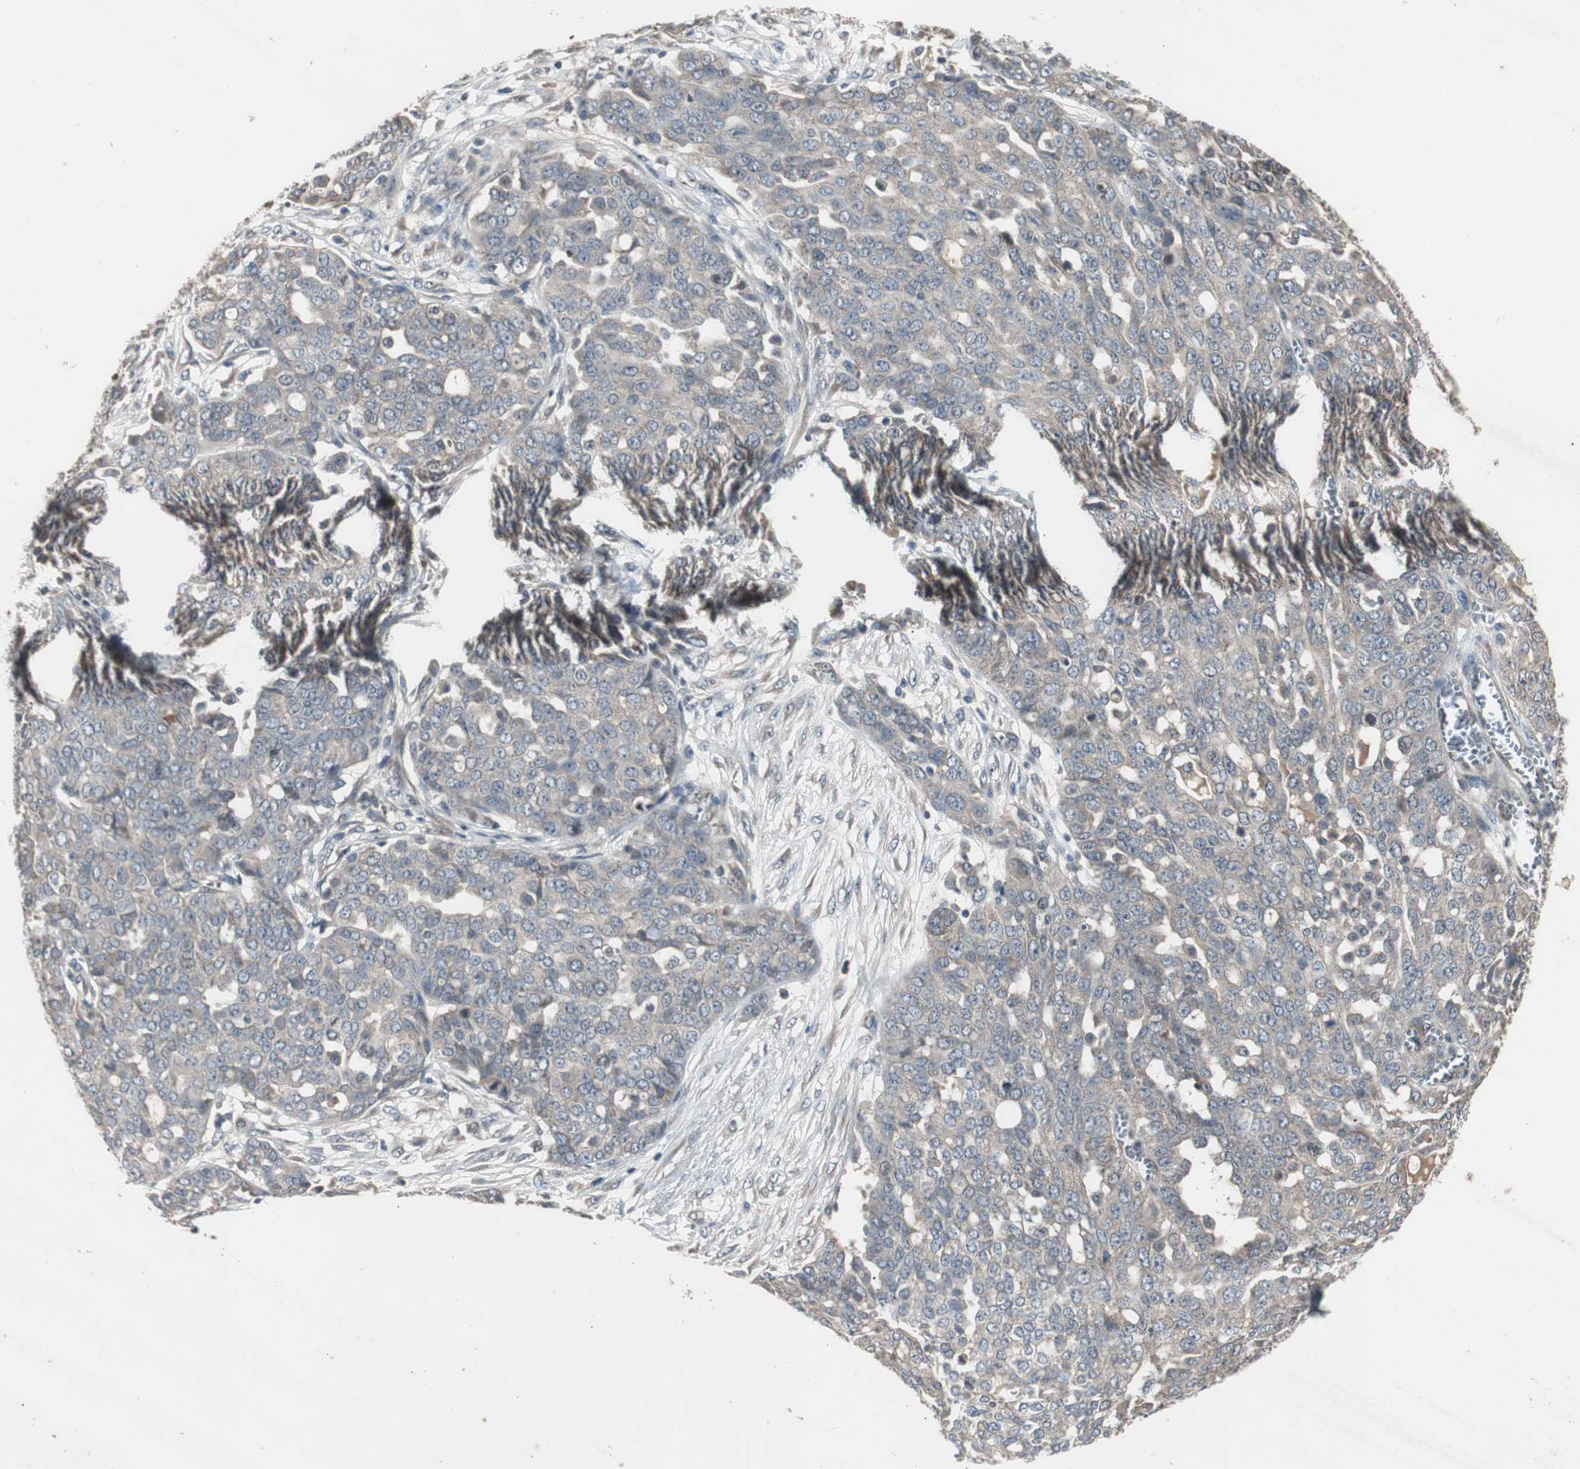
{"staining": {"intensity": "moderate", "quantity": ">75%", "location": "cytoplasmic/membranous"}, "tissue": "ovarian cancer", "cell_type": "Tumor cells", "image_type": "cancer", "snomed": [{"axis": "morphology", "description": "Cystadenocarcinoma, serous, NOS"}, {"axis": "topography", "description": "Soft tissue"}, {"axis": "topography", "description": "Ovary"}], "caption": "An image showing moderate cytoplasmic/membranous positivity in approximately >75% of tumor cells in serous cystadenocarcinoma (ovarian), as visualized by brown immunohistochemical staining.", "gene": "ZMPSTE24", "patient": {"sex": "female", "age": 57}}